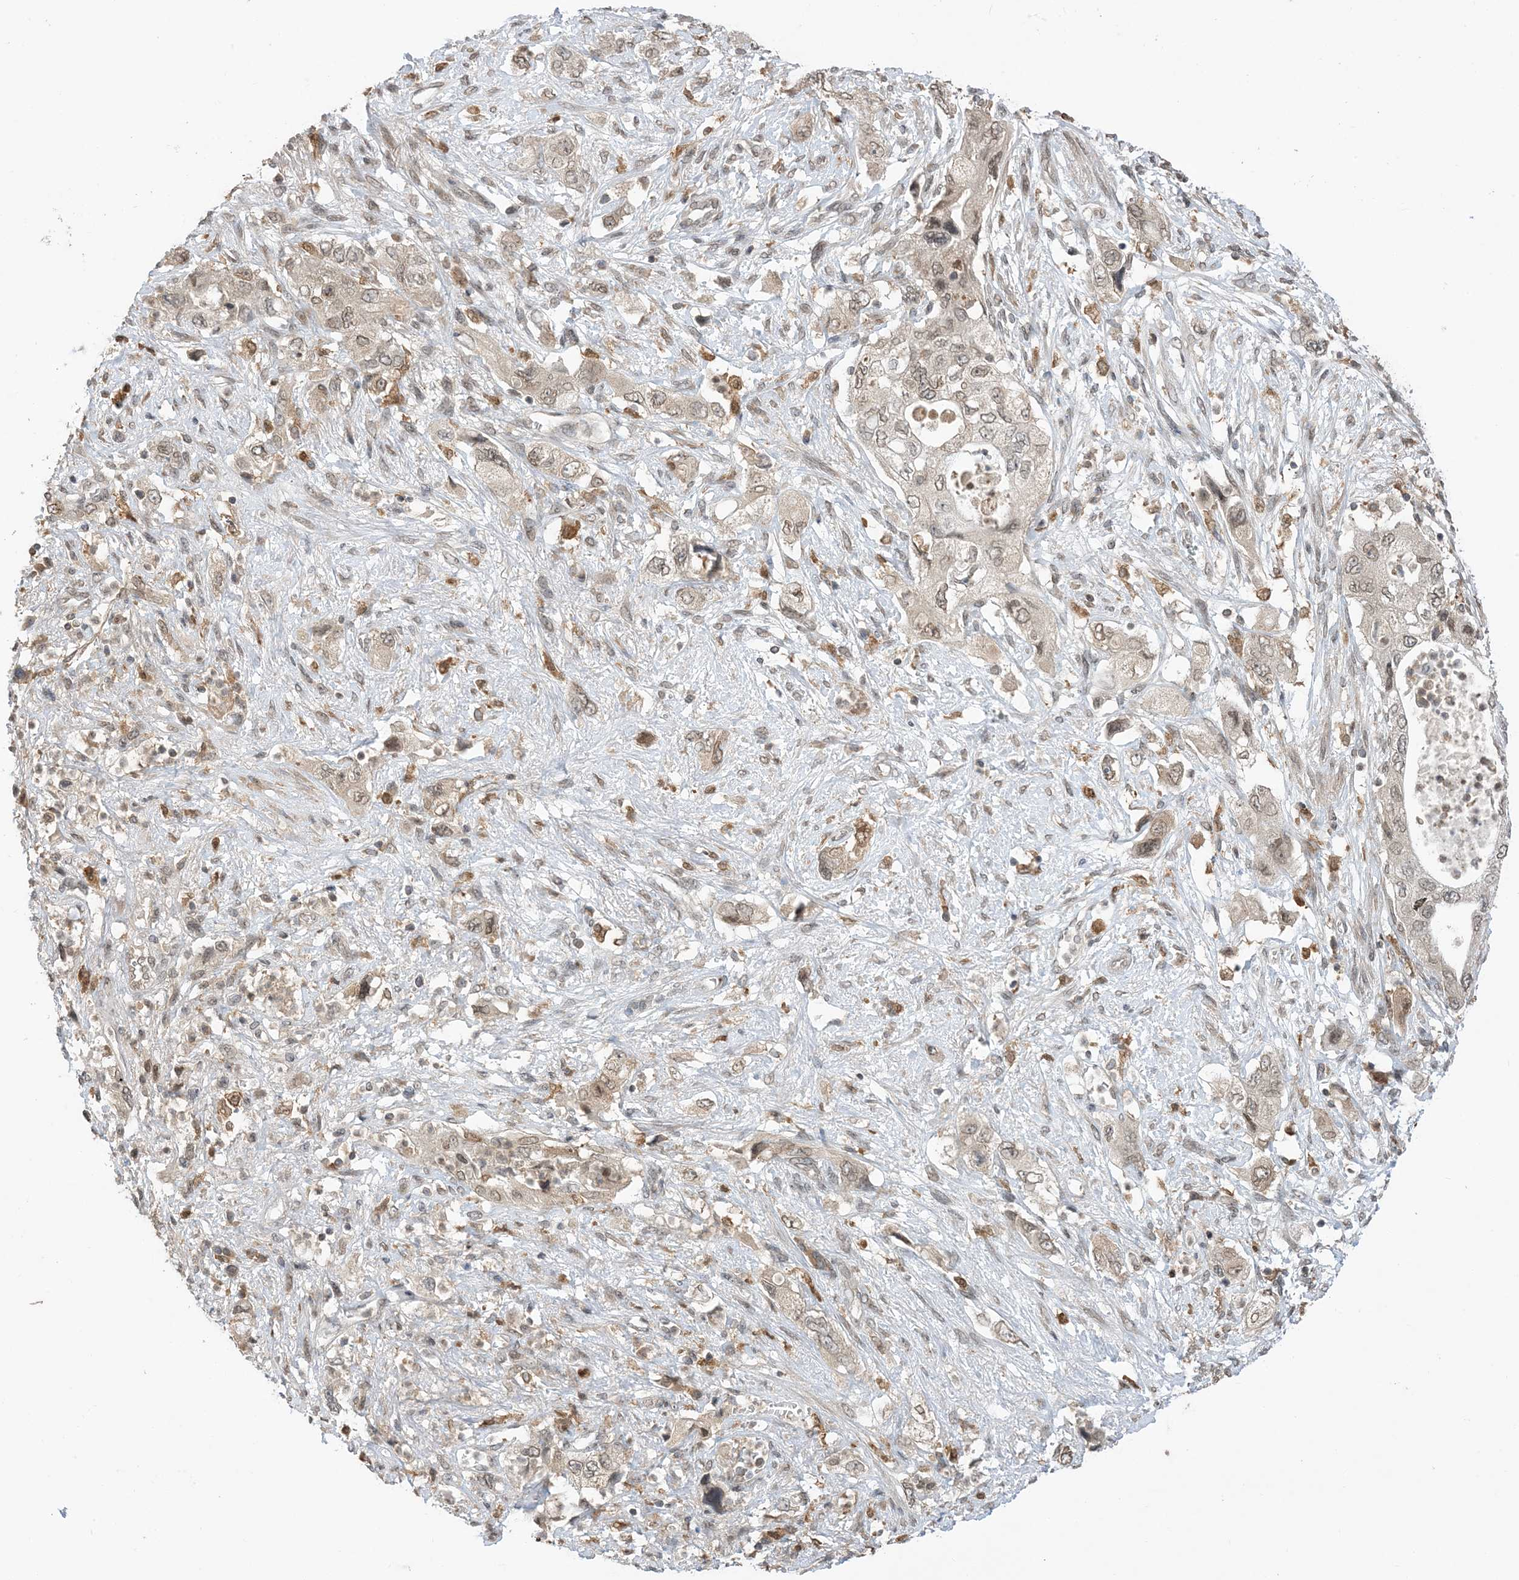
{"staining": {"intensity": "weak", "quantity": "25%-75%", "location": "cytoplasmic/membranous,nuclear"}, "tissue": "pancreatic cancer", "cell_type": "Tumor cells", "image_type": "cancer", "snomed": [{"axis": "morphology", "description": "Adenocarcinoma, NOS"}, {"axis": "topography", "description": "Pancreas"}], "caption": "IHC (DAB (3,3'-diaminobenzidine)) staining of human pancreatic cancer displays weak cytoplasmic/membranous and nuclear protein expression in approximately 25%-75% of tumor cells.", "gene": "NAGK", "patient": {"sex": "female", "age": 73}}